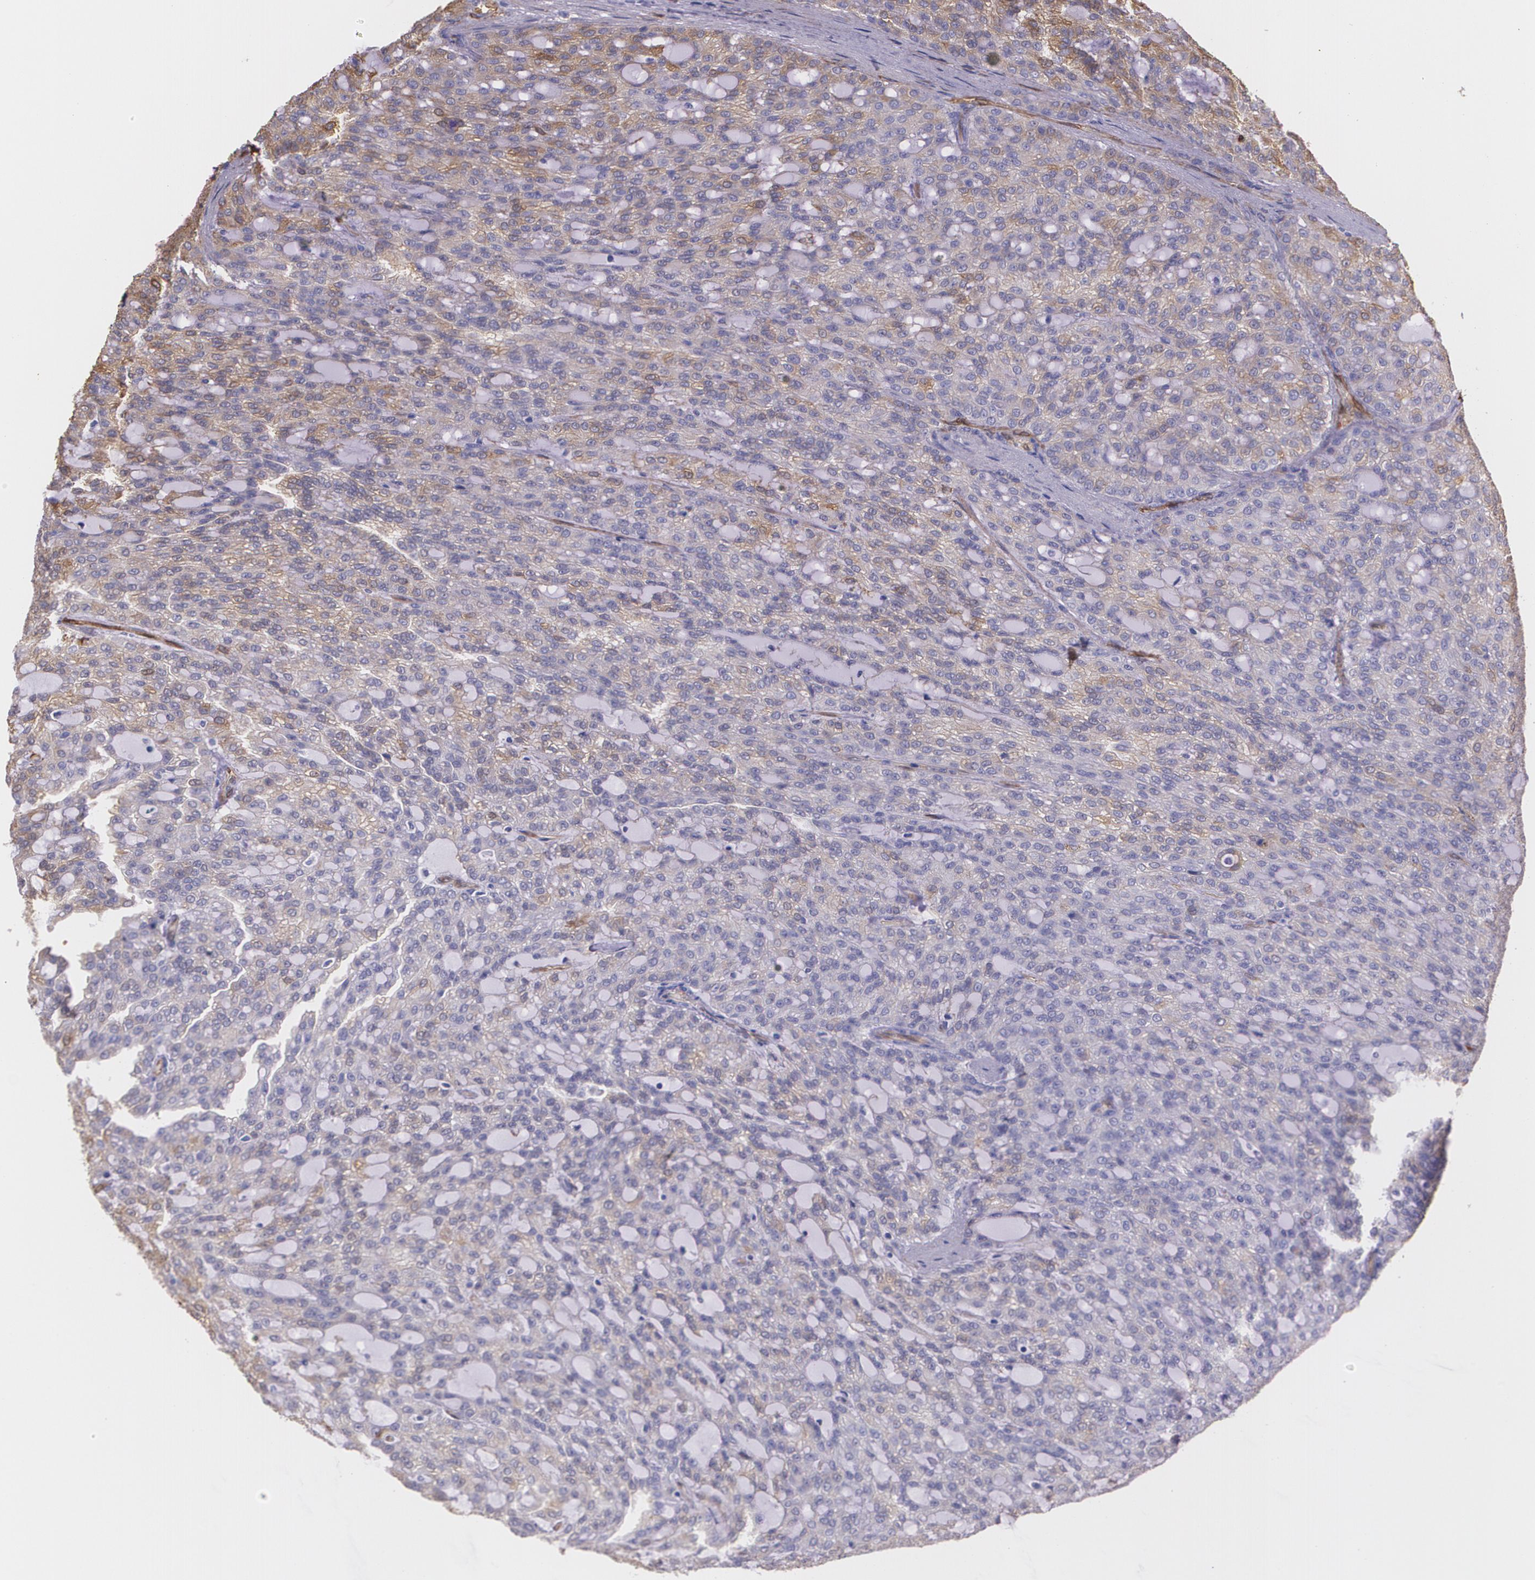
{"staining": {"intensity": "weak", "quantity": "<25%", "location": "cytoplasmic/membranous"}, "tissue": "renal cancer", "cell_type": "Tumor cells", "image_type": "cancer", "snomed": [{"axis": "morphology", "description": "Adenocarcinoma, NOS"}, {"axis": "topography", "description": "Kidney"}], "caption": "Tumor cells are negative for brown protein staining in renal cancer.", "gene": "MMP2", "patient": {"sex": "male", "age": 63}}